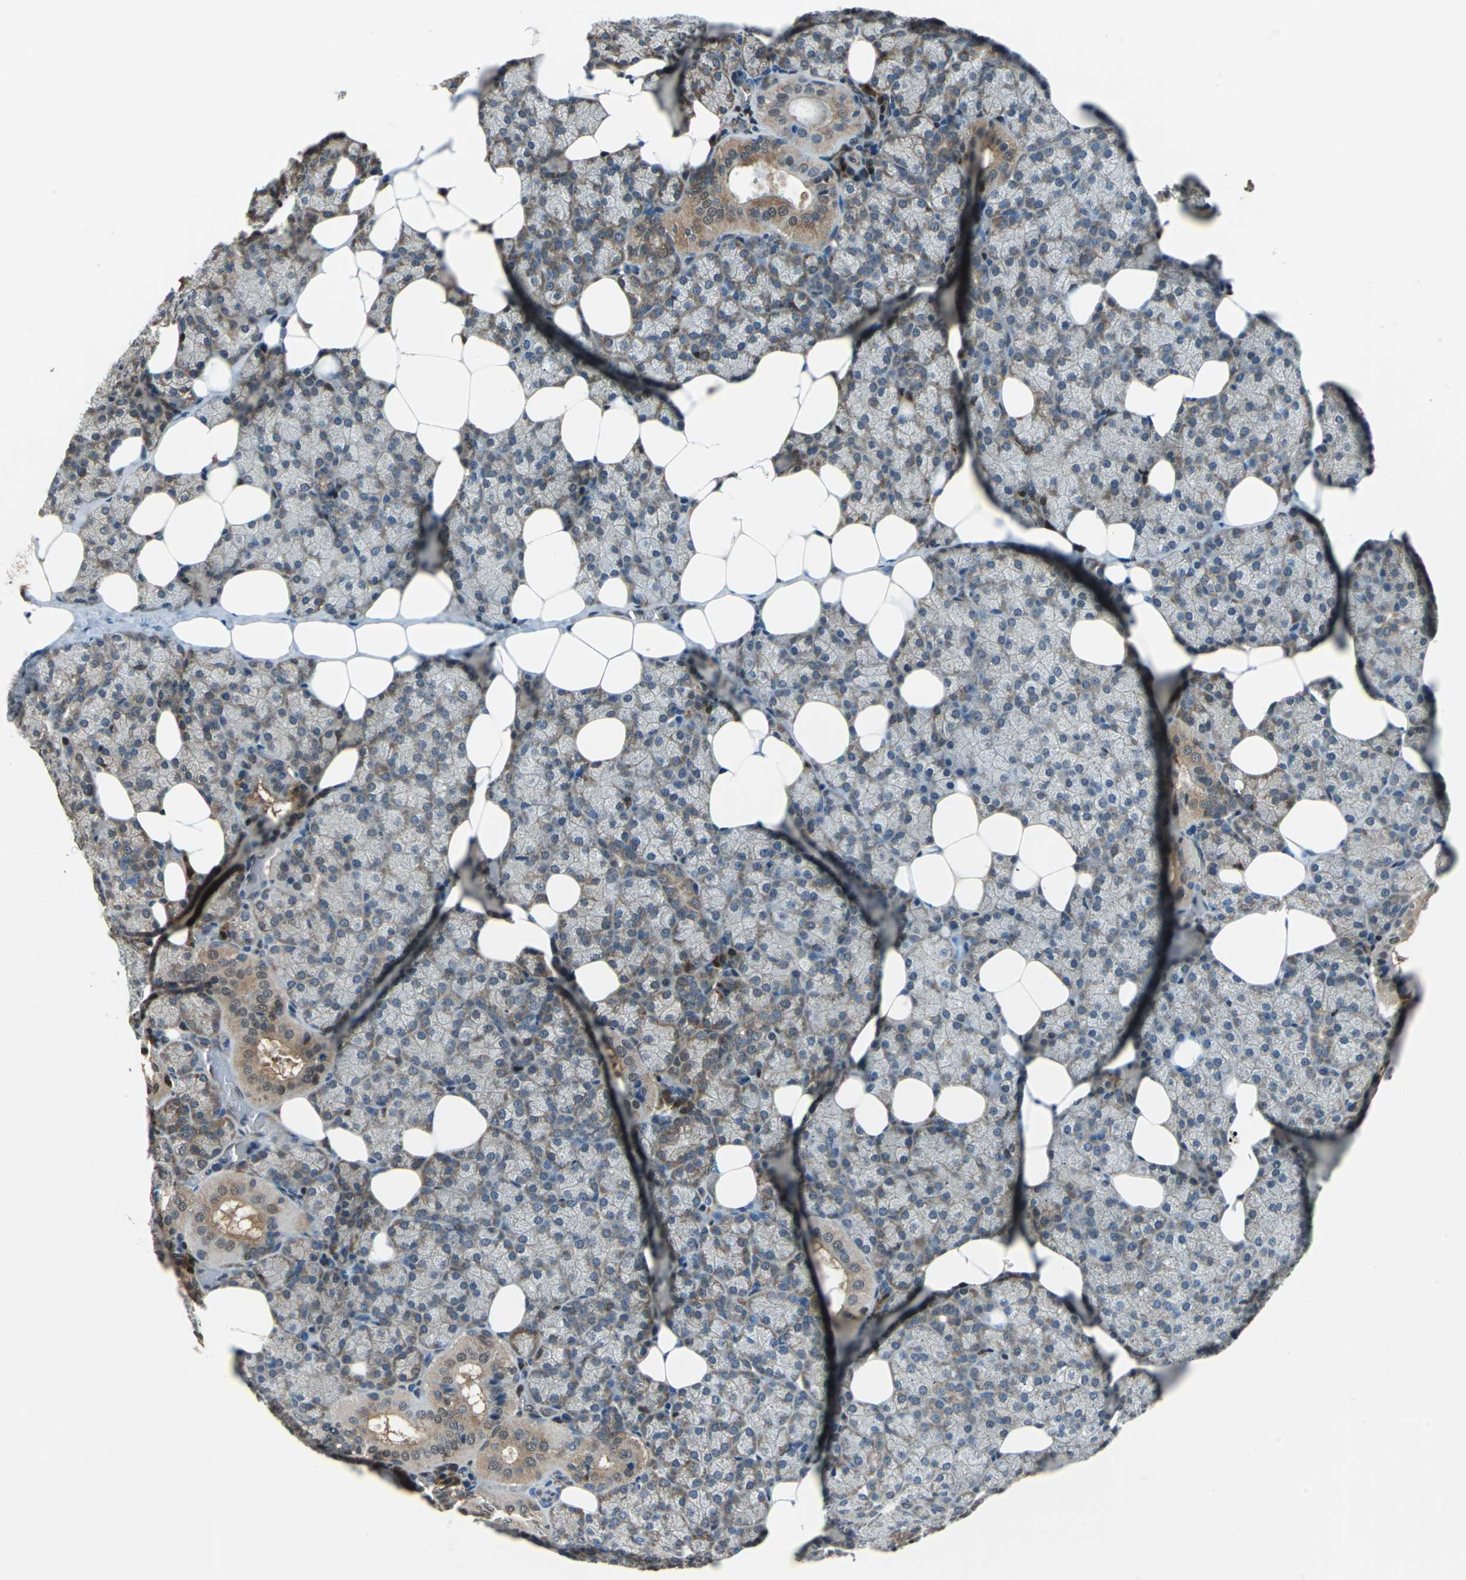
{"staining": {"intensity": "weak", "quantity": "25%-75%", "location": "cytoplasmic/membranous,nuclear"}, "tissue": "salivary gland", "cell_type": "Glandular cells", "image_type": "normal", "snomed": [{"axis": "morphology", "description": "Normal tissue, NOS"}, {"axis": "topography", "description": "Lymph node"}, {"axis": "topography", "description": "Salivary gland"}], "caption": "High-magnification brightfield microscopy of unremarkable salivary gland stained with DAB (3,3'-diaminobenzidine) (brown) and counterstained with hematoxylin (blue). glandular cells exhibit weak cytoplasmic/membranous,nuclear expression is appreciated in about25%-75% of cells. Nuclei are stained in blue.", "gene": "PSME1", "patient": {"sex": "male", "age": 8}}